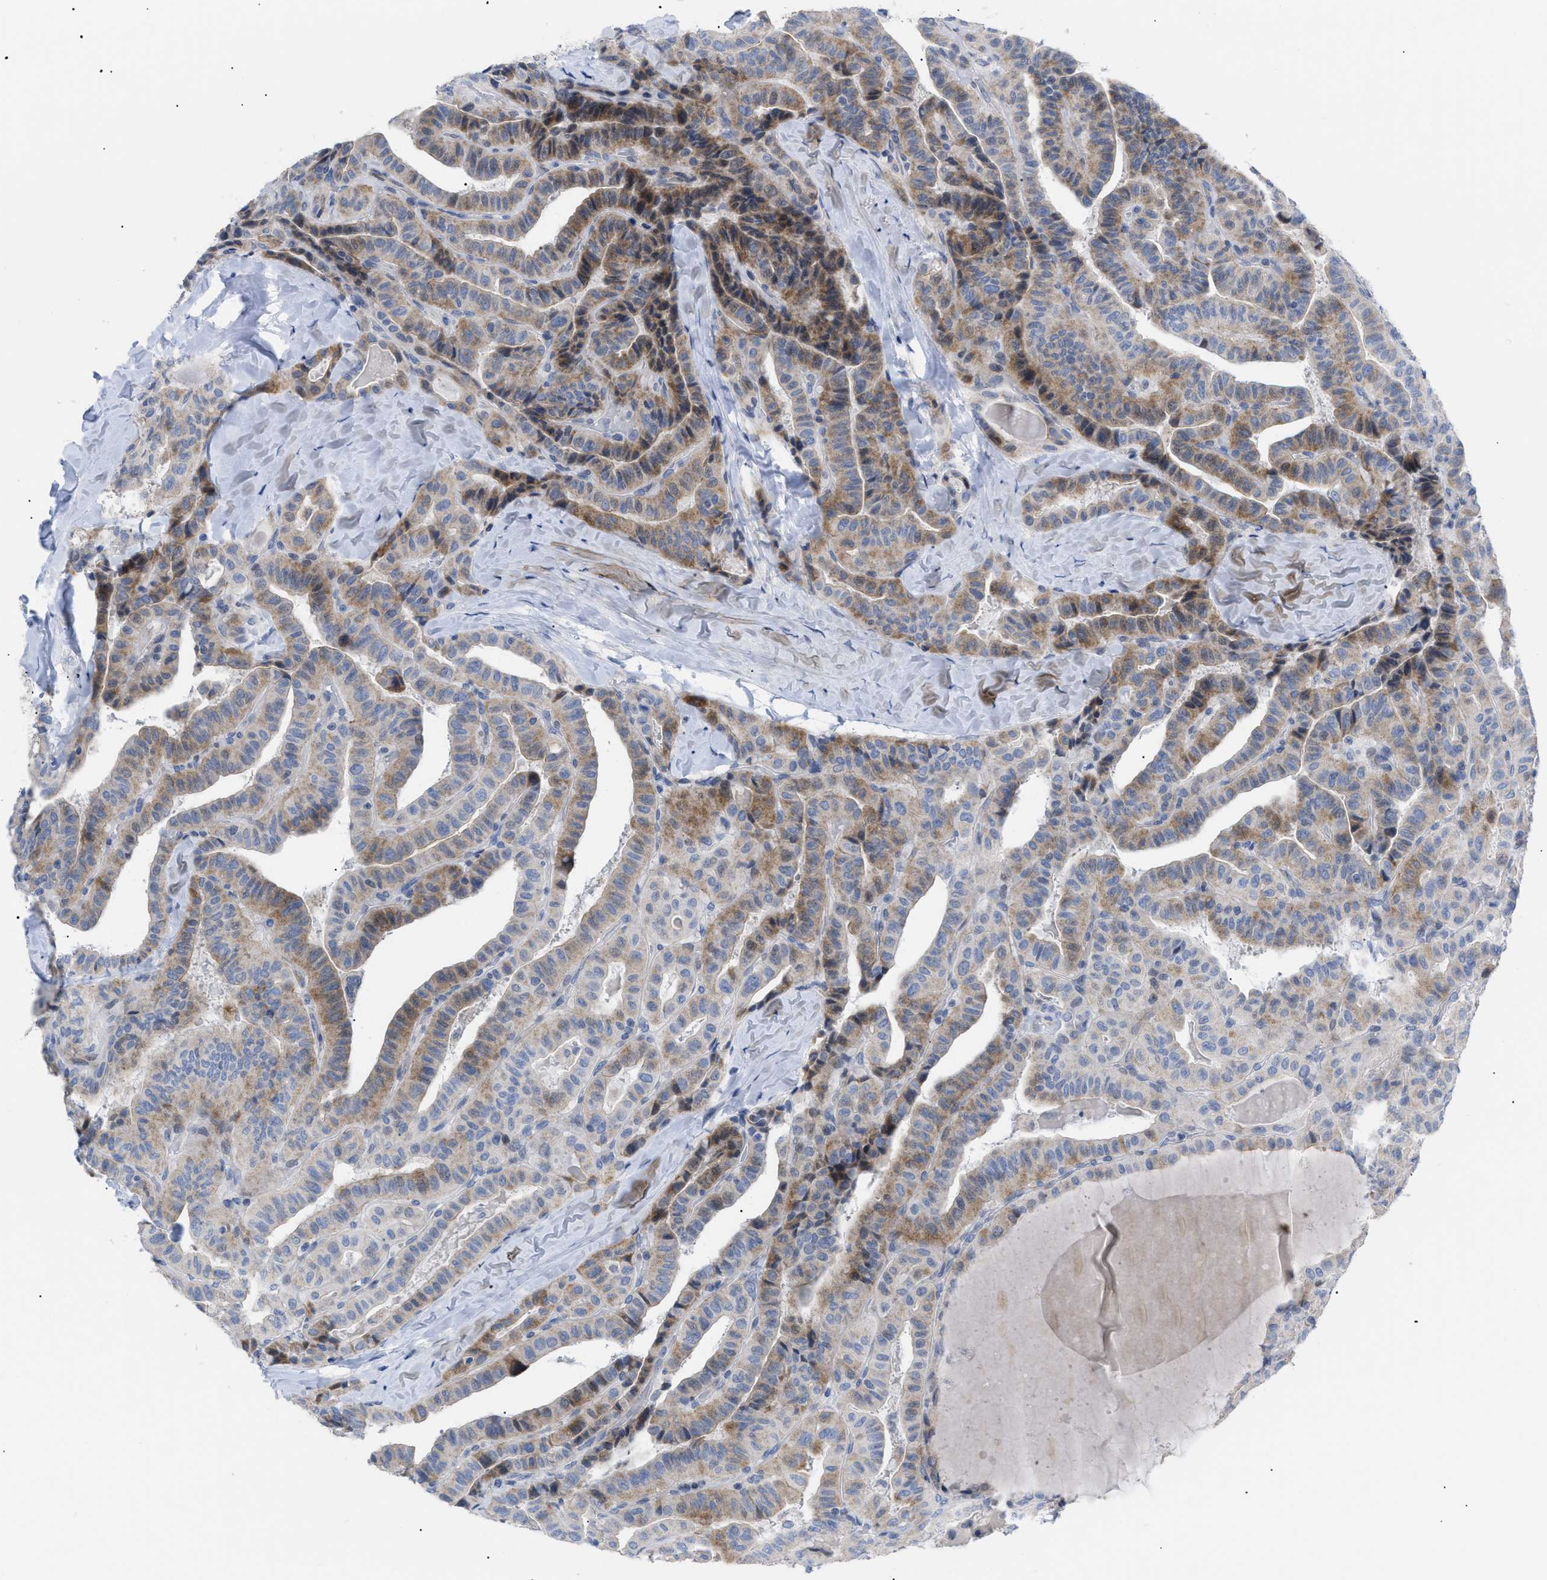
{"staining": {"intensity": "moderate", "quantity": "25%-75%", "location": "cytoplasmic/membranous"}, "tissue": "thyroid cancer", "cell_type": "Tumor cells", "image_type": "cancer", "snomed": [{"axis": "morphology", "description": "Papillary adenocarcinoma, NOS"}, {"axis": "topography", "description": "Thyroid gland"}], "caption": "Immunohistochemical staining of human thyroid papillary adenocarcinoma reveals moderate cytoplasmic/membranous protein expression in approximately 25%-75% of tumor cells. (DAB IHC, brown staining for protein, blue staining for nuclei).", "gene": "CAV3", "patient": {"sex": "male", "age": 77}}